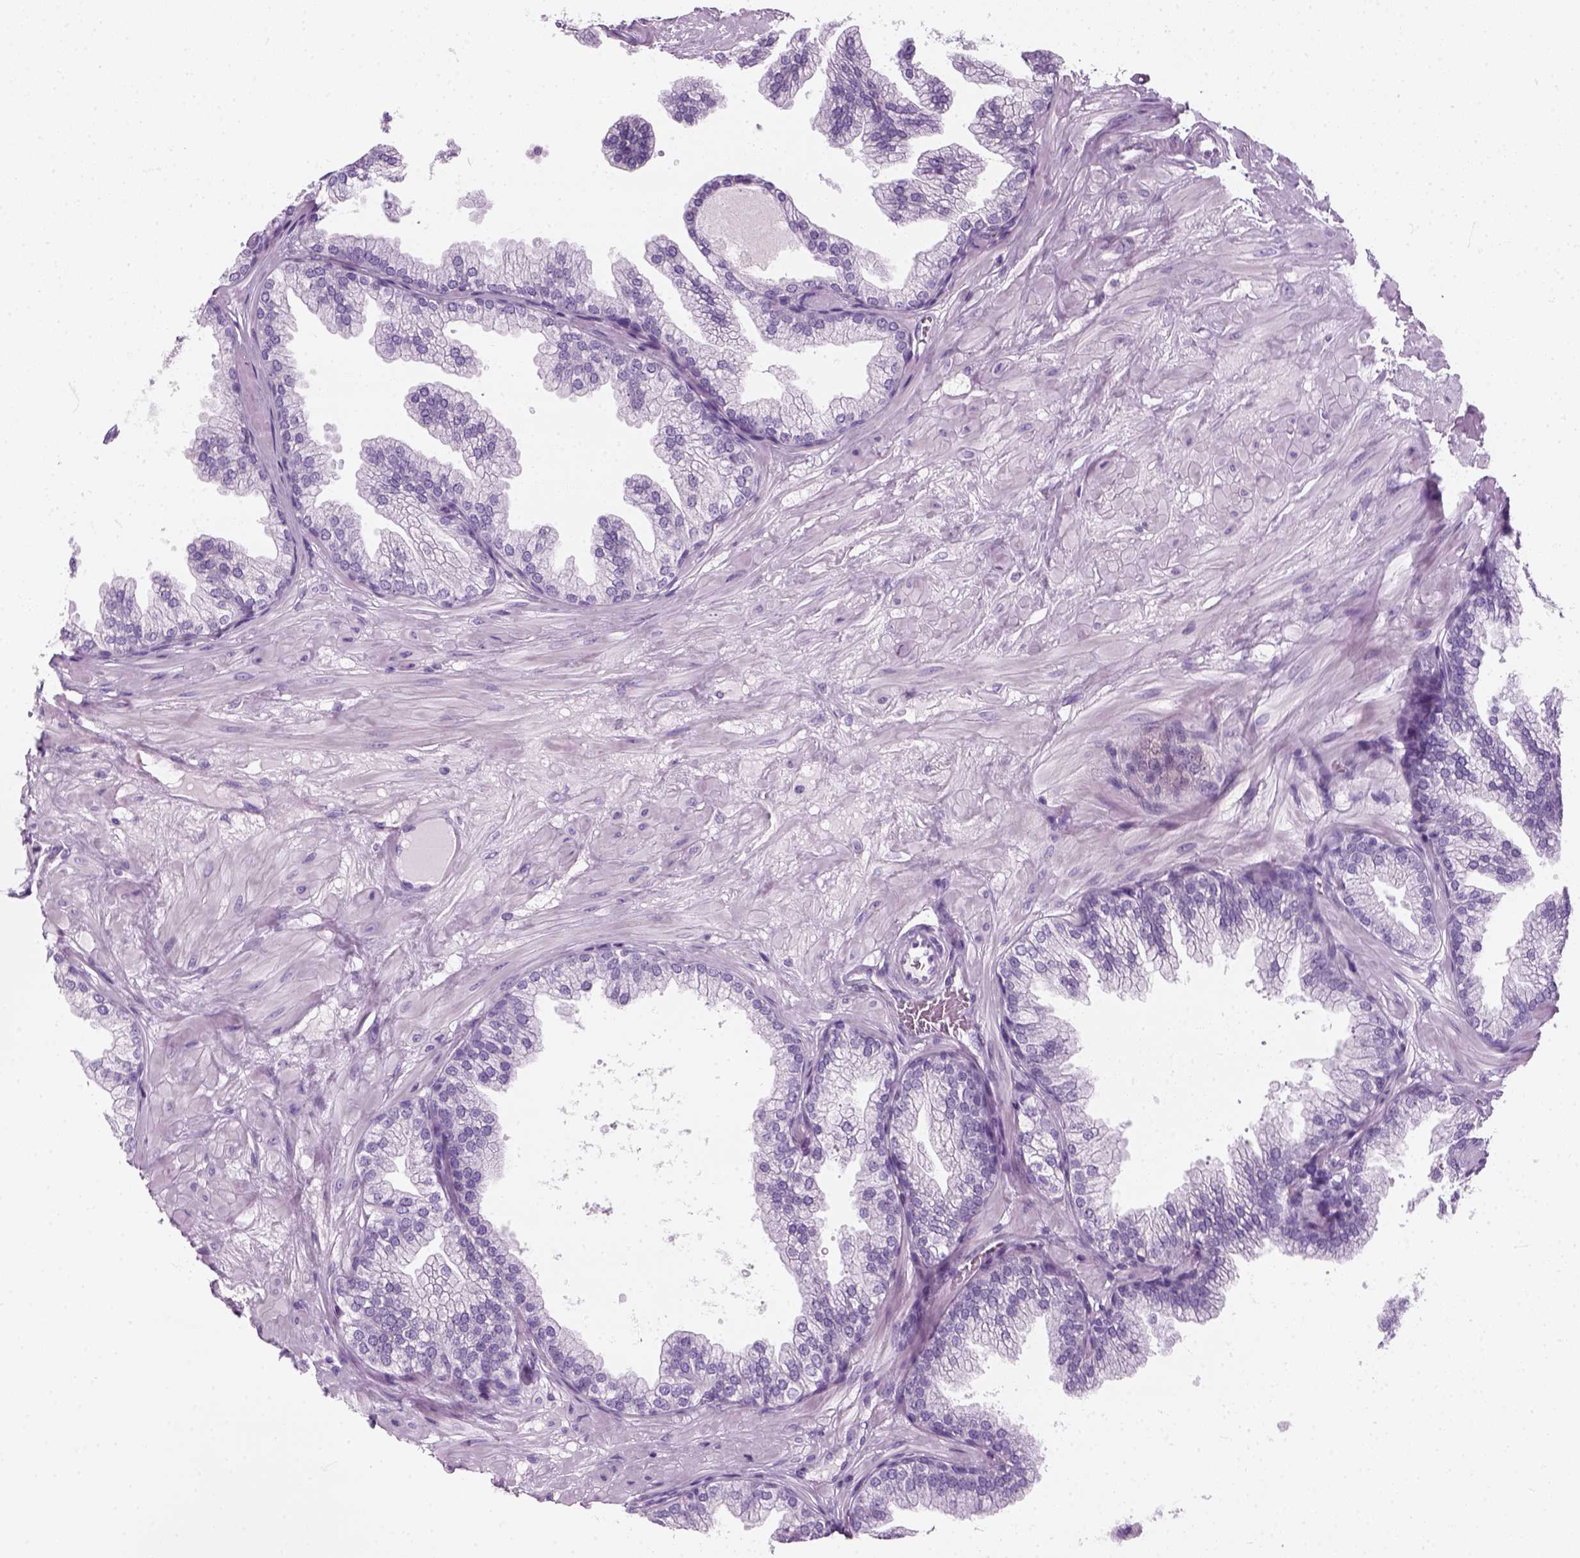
{"staining": {"intensity": "negative", "quantity": "none", "location": "none"}, "tissue": "prostate", "cell_type": "Glandular cells", "image_type": "normal", "snomed": [{"axis": "morphology", "description": "Normal tissue, NOS"}, {"axis": "topography", "description": "Prostate"}], "caption": "Immunohistochemistry (IHC) histopathology image of unremarkable prostate: prostate stained with DAB displays no significant protein staining in glandular cells.", "gene": "SLC12A5", "patient": {"sex": "male", "age": 37}}